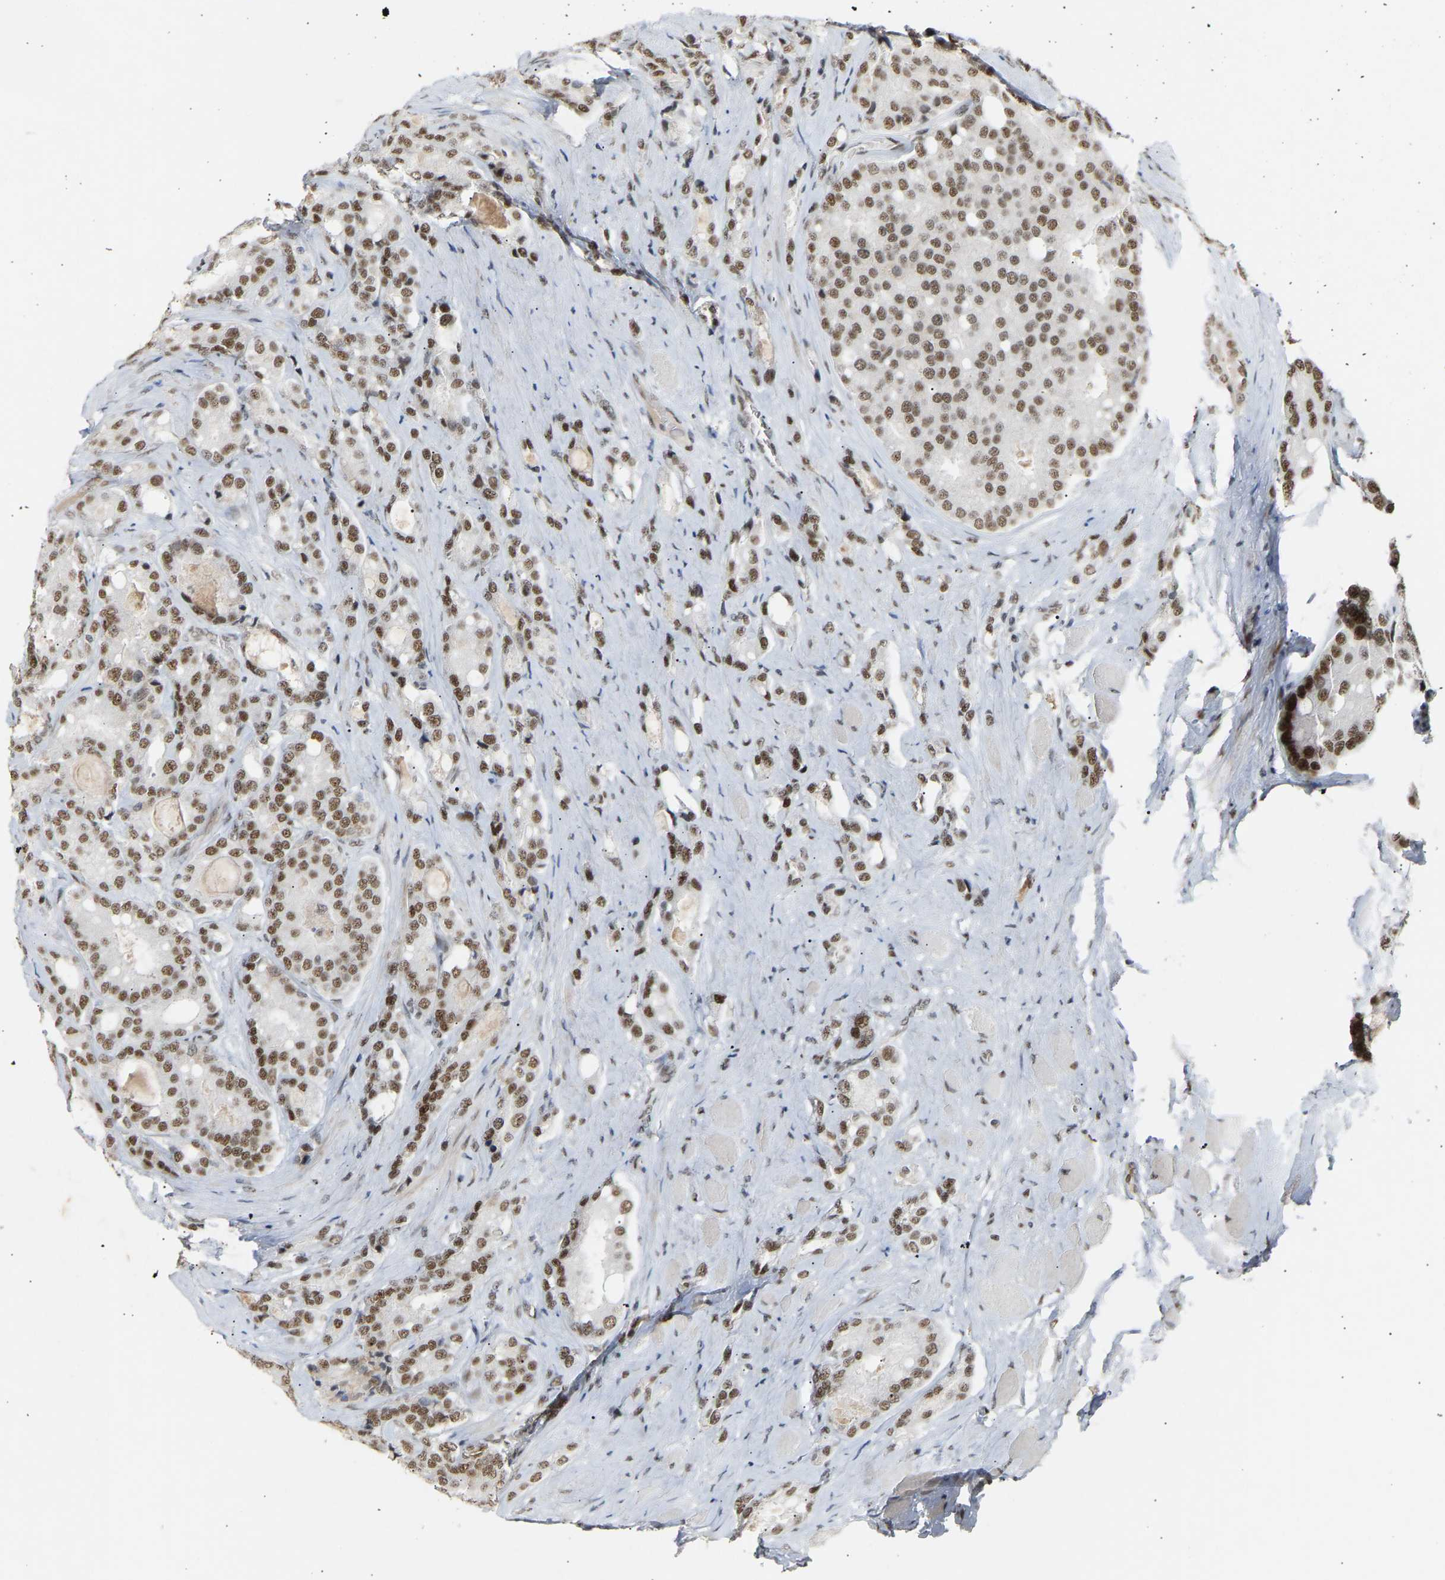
{"staining": {"intensity": "moderate", "quantity": ">75%", "location": "nuclear"}, "tissue": "prostate cancer", "cell_type": "Tumor cells", "image_type": "cancer", "snomed": [{"axis": "morphology", "description": "Adenocarcinoma, High grade"}, {"axis": "topography", "description": "Prostate"}], "caption": "Brown immunohistochemical staining in human prostate cancer (high-grade adenocarcinoma) displays moderate nuclear expression in about >75% of tumor cells. (DAB IHC with brightfield microscopy, high magnification).", "gene": "NELFB", "patient": {"sex": "male", "age": 50}}